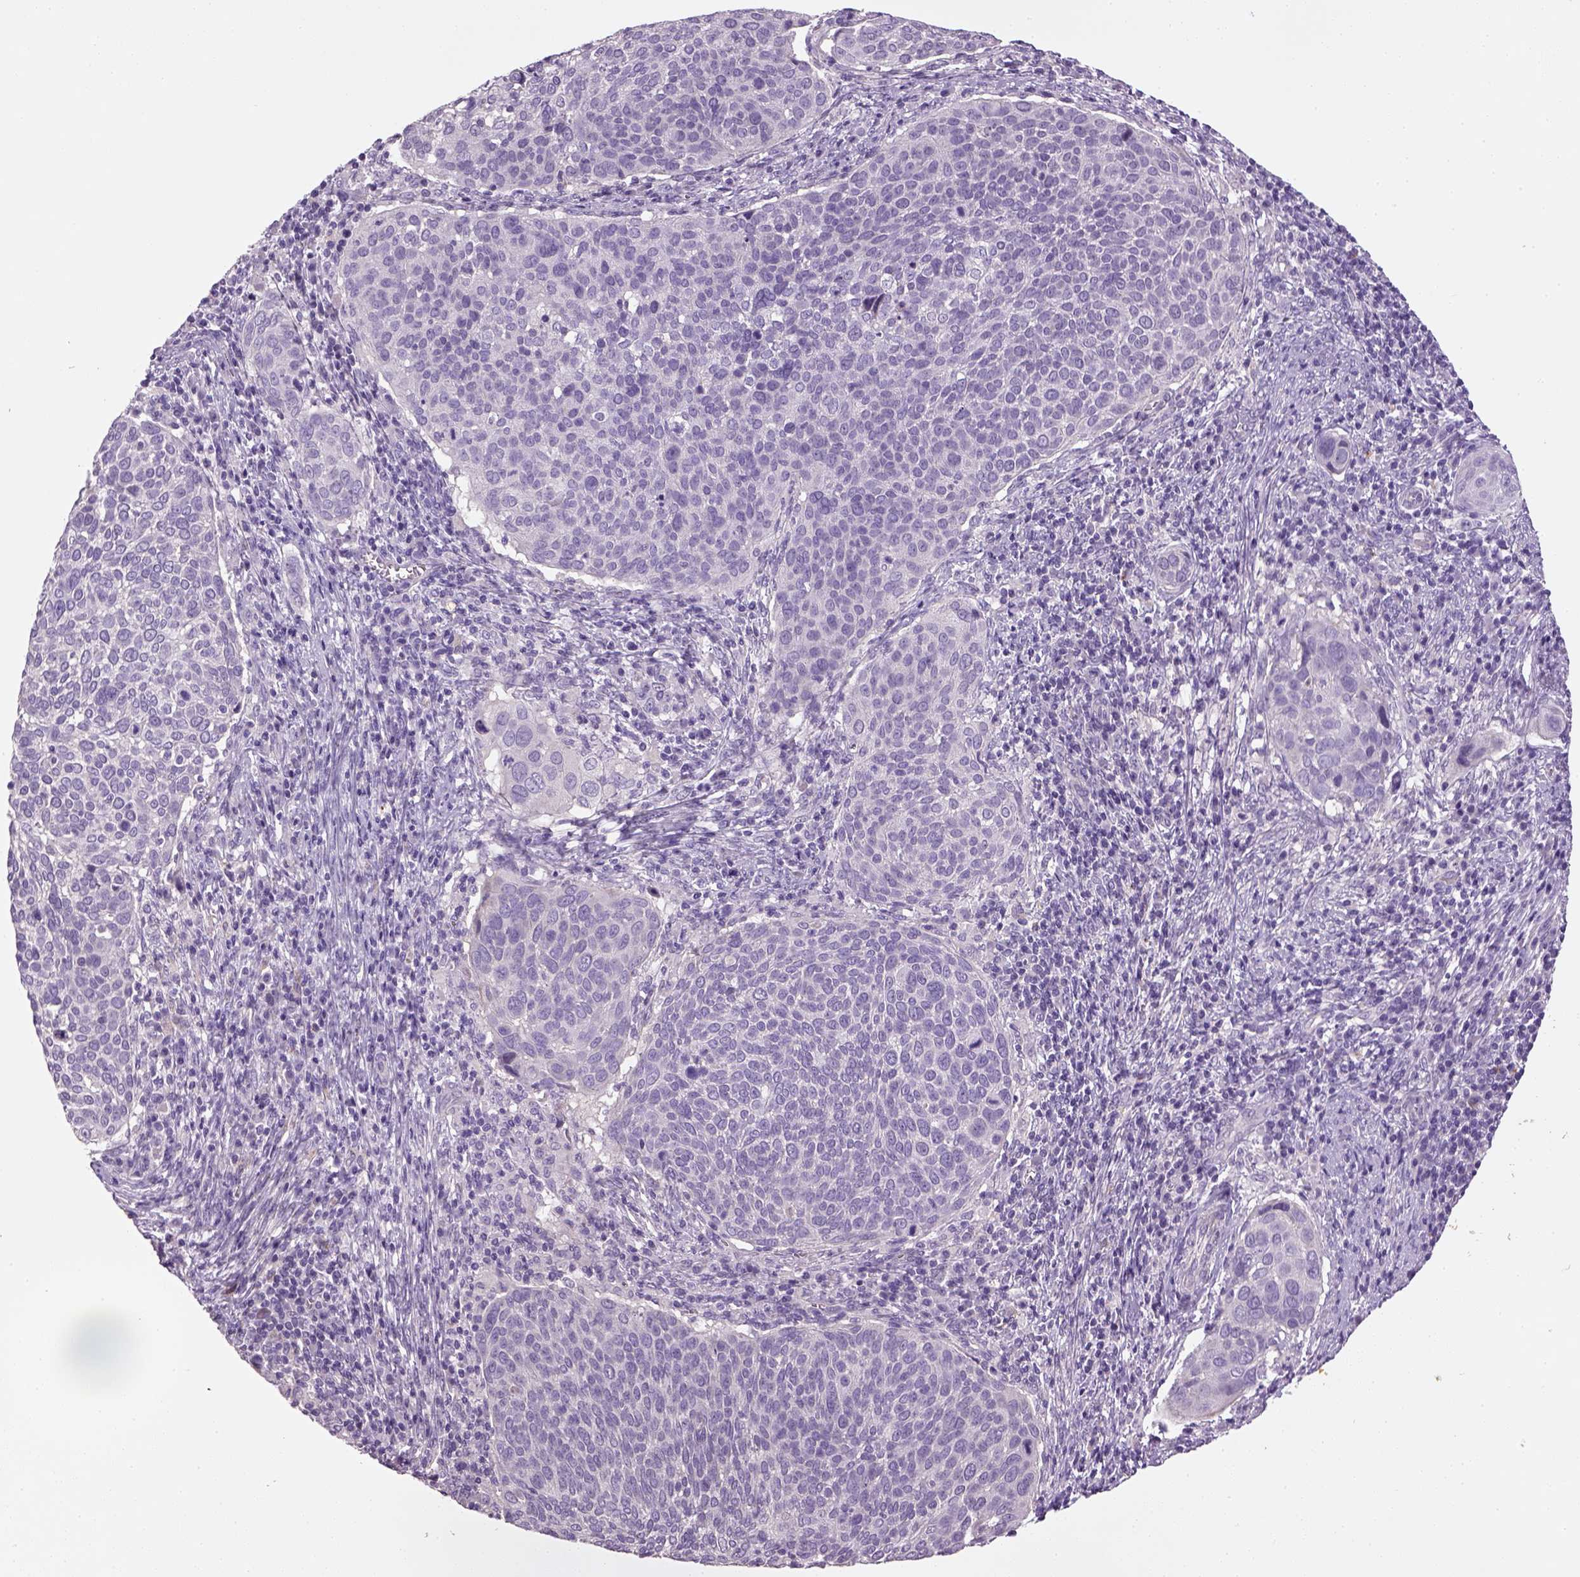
{"staining": {"intensity": "negative", "quantity": "none", "location": "none"}, "tissue": "cervical cancer", "cell_type": "Tumor cells", "image_type": "cancer", "snomed": [{"axis": "morphology", "description": "Squamous cell carcinoma, NOS"}, {"axis": "topography", "description": "Cervix"}], "caption": "High magnification brightfield microscopy of cervical squamous cell carcinoma stained with DAB (3,3'-diaminobenzidine) (brown) and counterstained with hematoxylin (blue): tumor cells show no significant staining. Brightfield microscopy of immunohistochemistry stained with DAB (brown) and hematoxylin (blue), captured at high magnification.", "gene": "ELOVL3", "patient": {"sex": "female", "age": 39}}